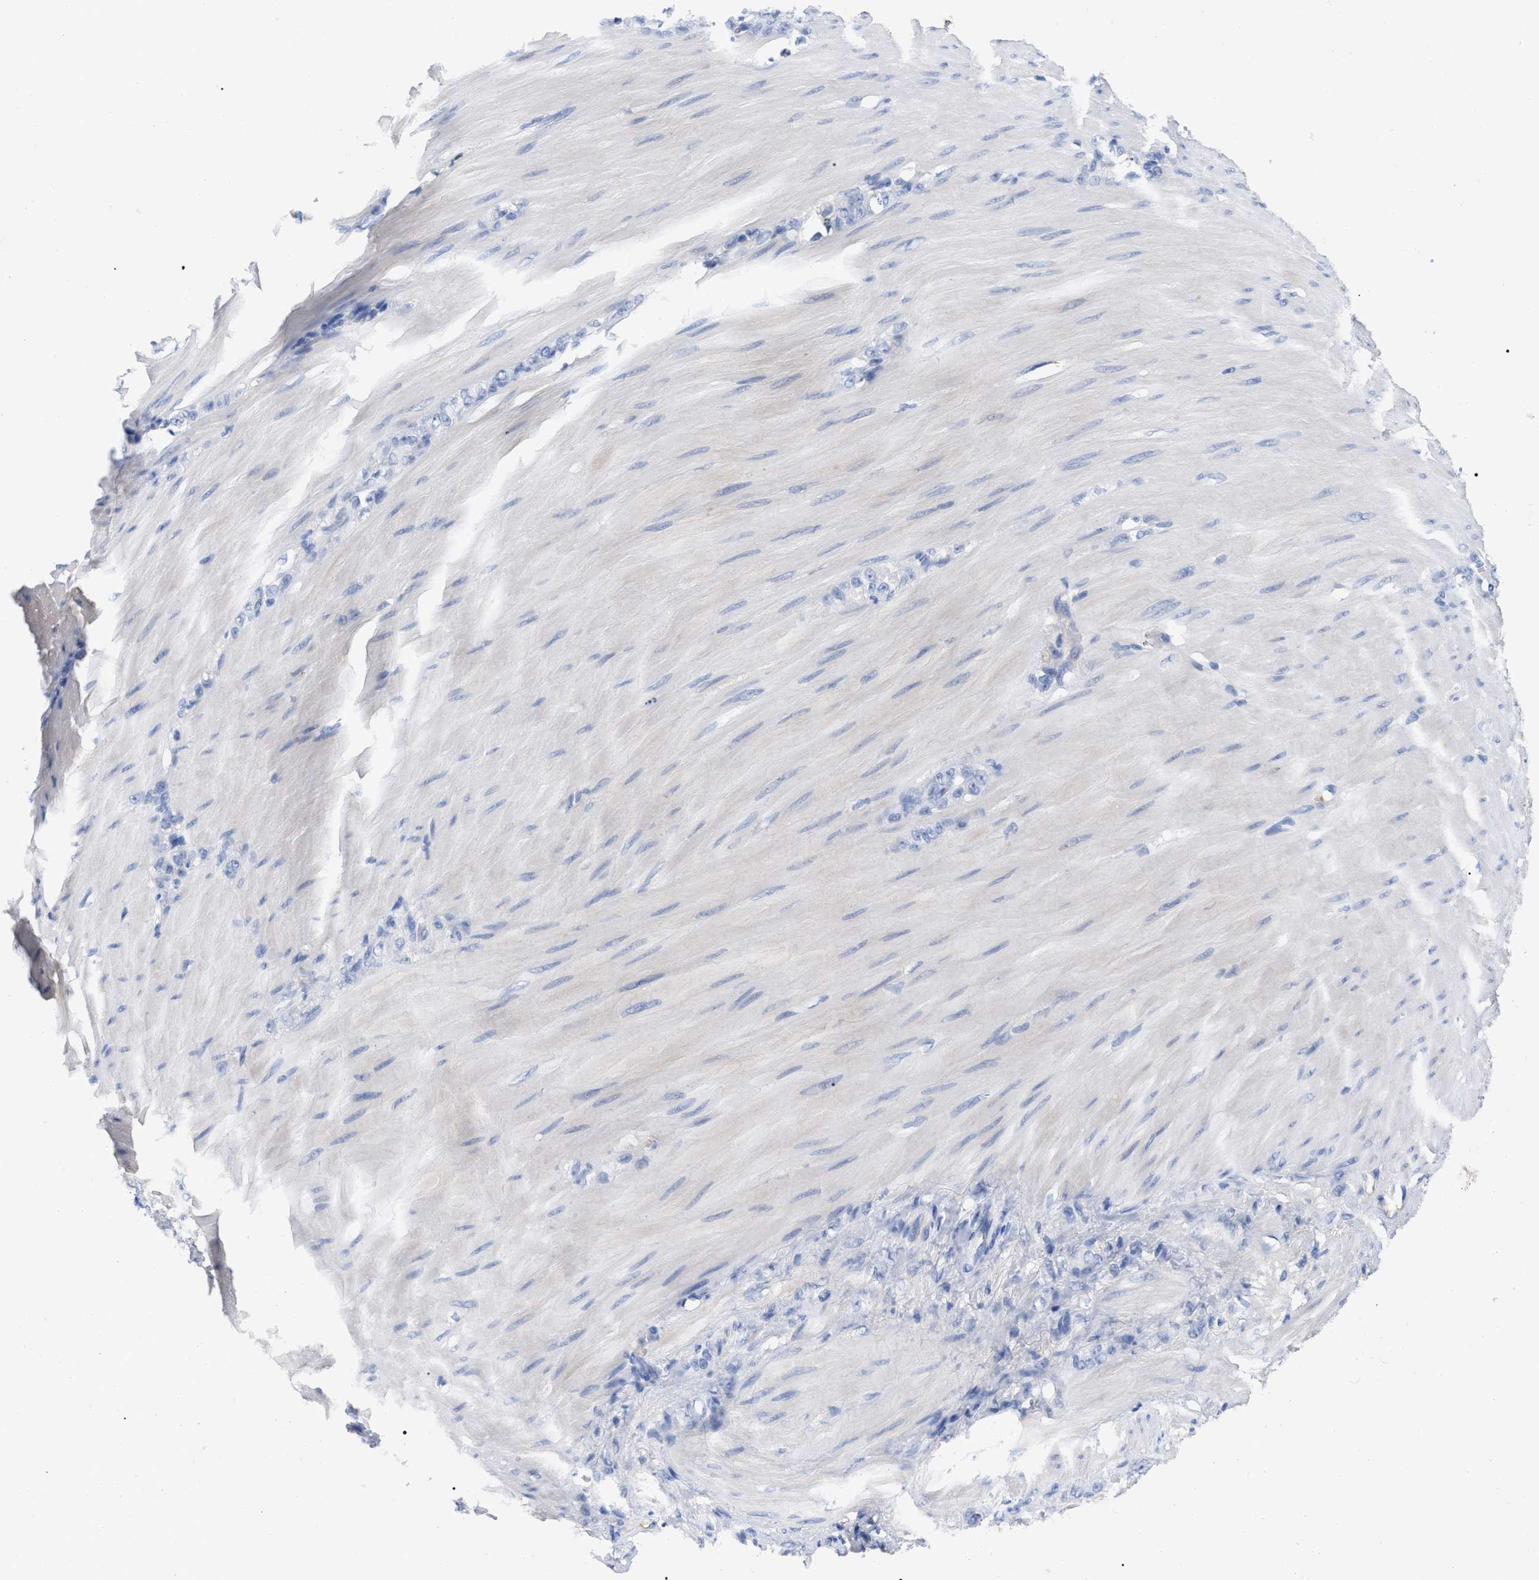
{"staining": {"intensity": "negative", "quantity": "none", "location": "none"}, "tissue": "stomach cancer", "cell_type": "Tumor cells", "image_type": "cancer", "snomed": [{"axis": "morphology", "description": "Normal tissue, NOS"}, {"axis": "morphology", "description": "Adenocarcinoma, NOS"}, {"axis": "topography", "description": "Stomach"}], "caption": "There is no significant positivity in tumor cells of adenocarcinoma (stomach).", "gene": "IGHV5-51", "patient": {"sex": "male", "age": 82}}